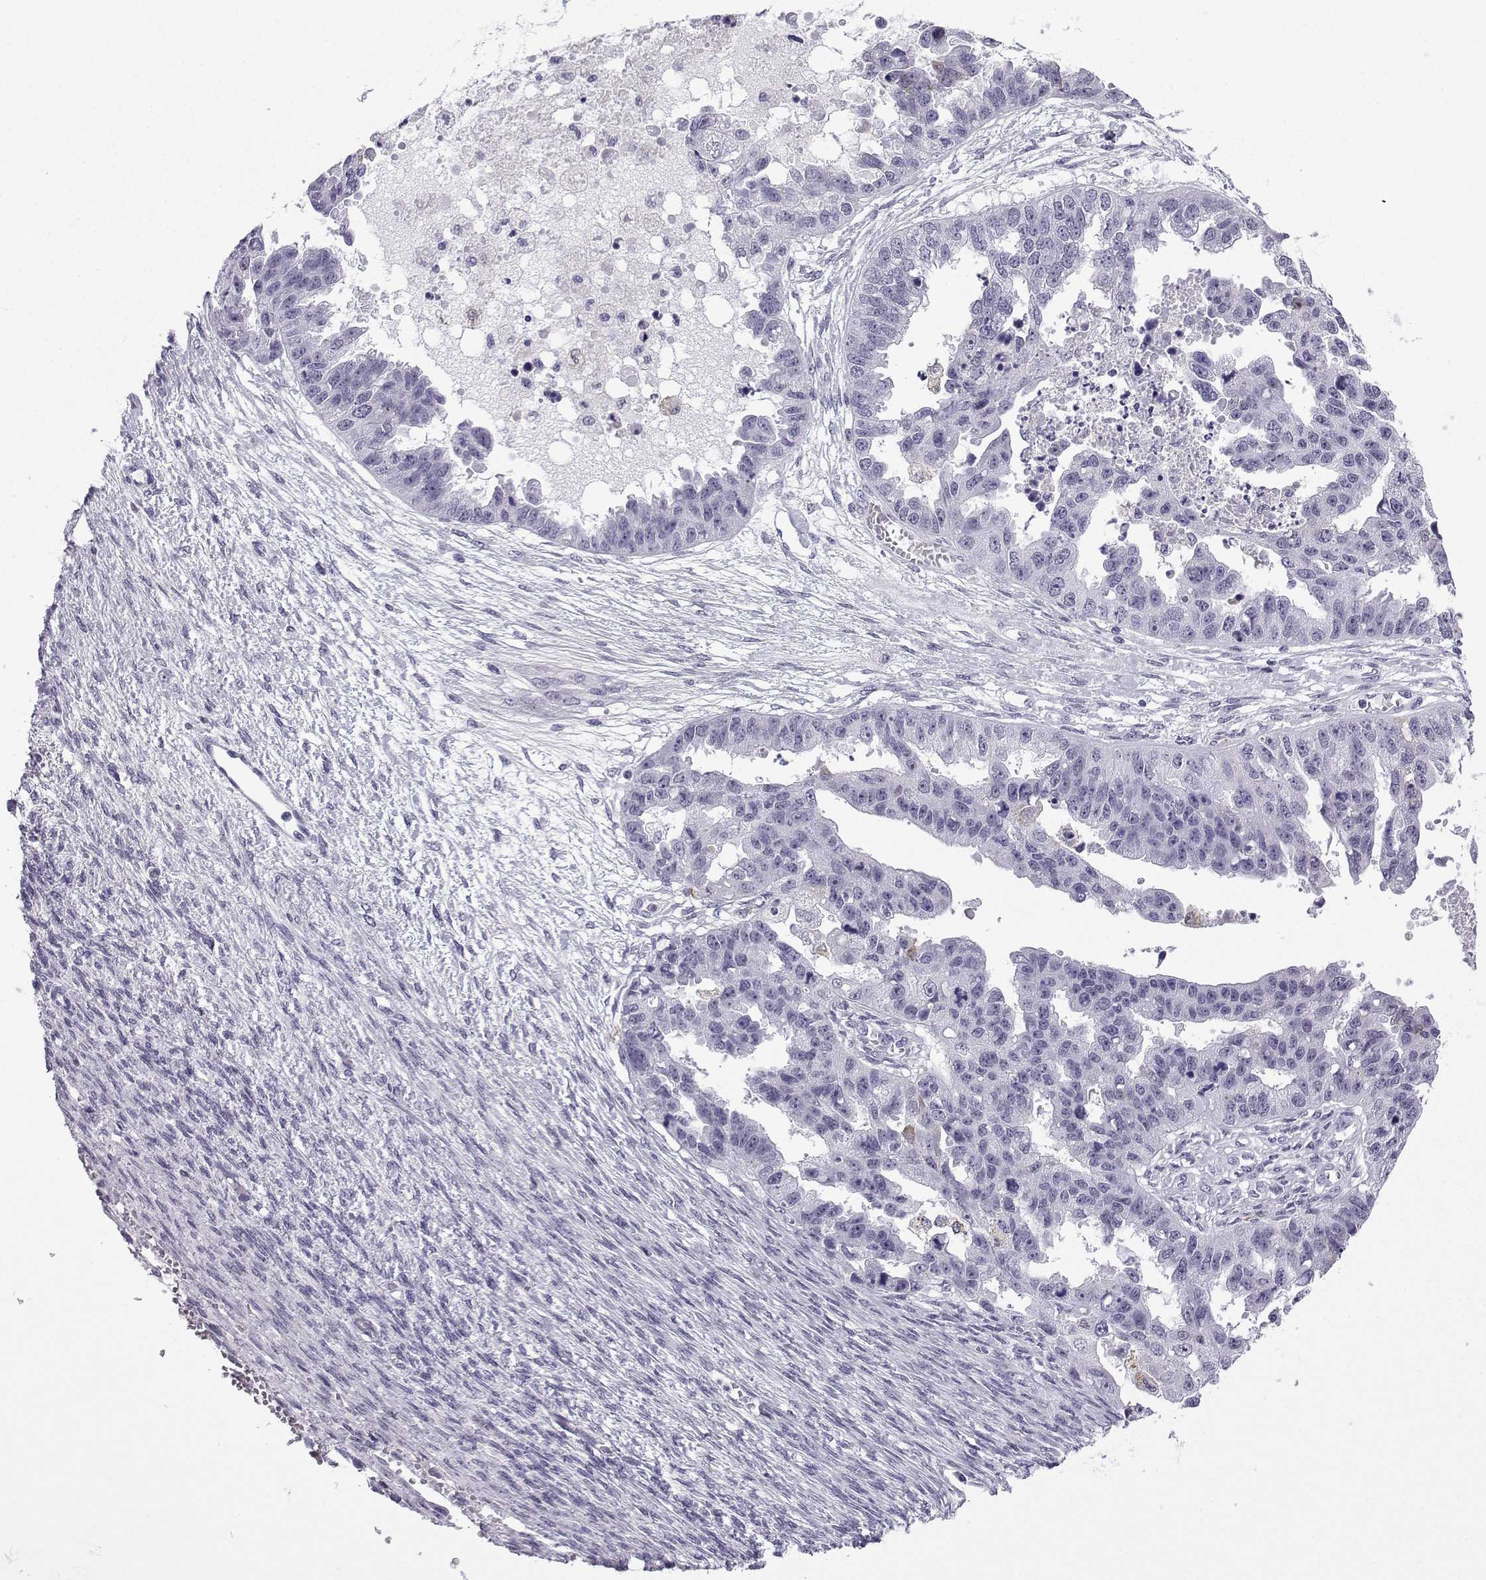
{"staining": {"intensity": "weak", "quantity": "<25%", "location": "cytoplasmic/membranous"}, "tissue": "ovarian cancer", "cell_type": "Tumor cells", "image_type": "cancer", "snomed": [{"axis": "morphology", "description": "Cystadenocarcinoma, serous, NOS"}, {"axis": "topography", "description": "Ovary"}], "caption": "Ovarian cancer stained for a protein using immunohistochemistry exhibits no staining tumor cells.", "gene": "MRGBP", "patient": {"sex": "female", "age": 58}}